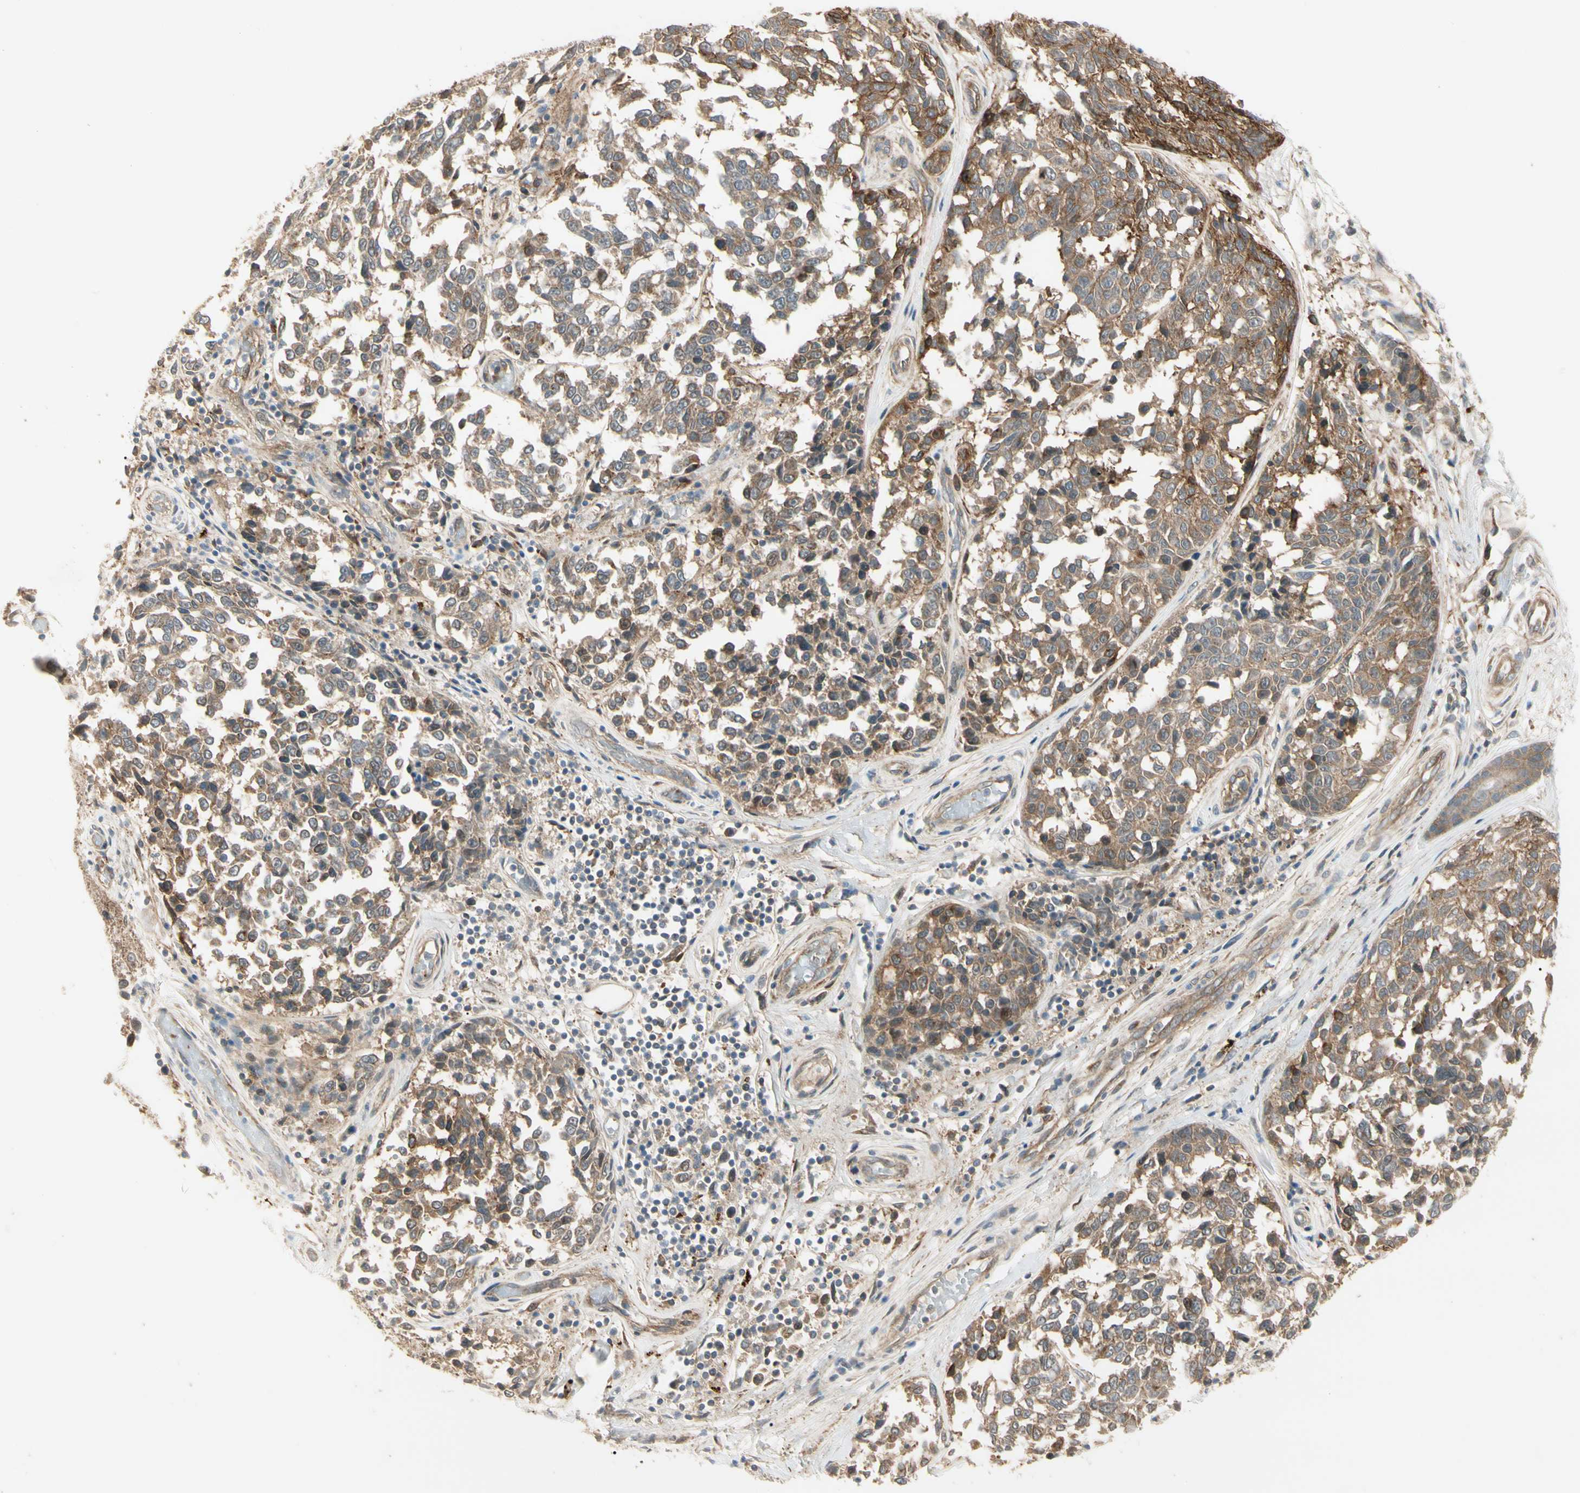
{"staining": {"intensity": "moderate", "quantity": ">75%", "location": "cytoplasmic/membranous"}, "tissue": "melanoma", "cell_type": "Tumor cells", "image_type": "cancer", "snomed": [{"axis": "morphology", "description": "Malignant melanoma, NOS"}, {"axis": "topography", "description": "Skin"}], "caption": "Malignant melanoma was stained to show a protein in brown. There is medium levels of moderate cytoplasmic/membranous positivity in approximately >75% of tumor cells. (brown staining indicates protein expression, while blue staining denotes nuclei).", "gene": "F2R", "patient": {"sex": "female", "age": 64}}